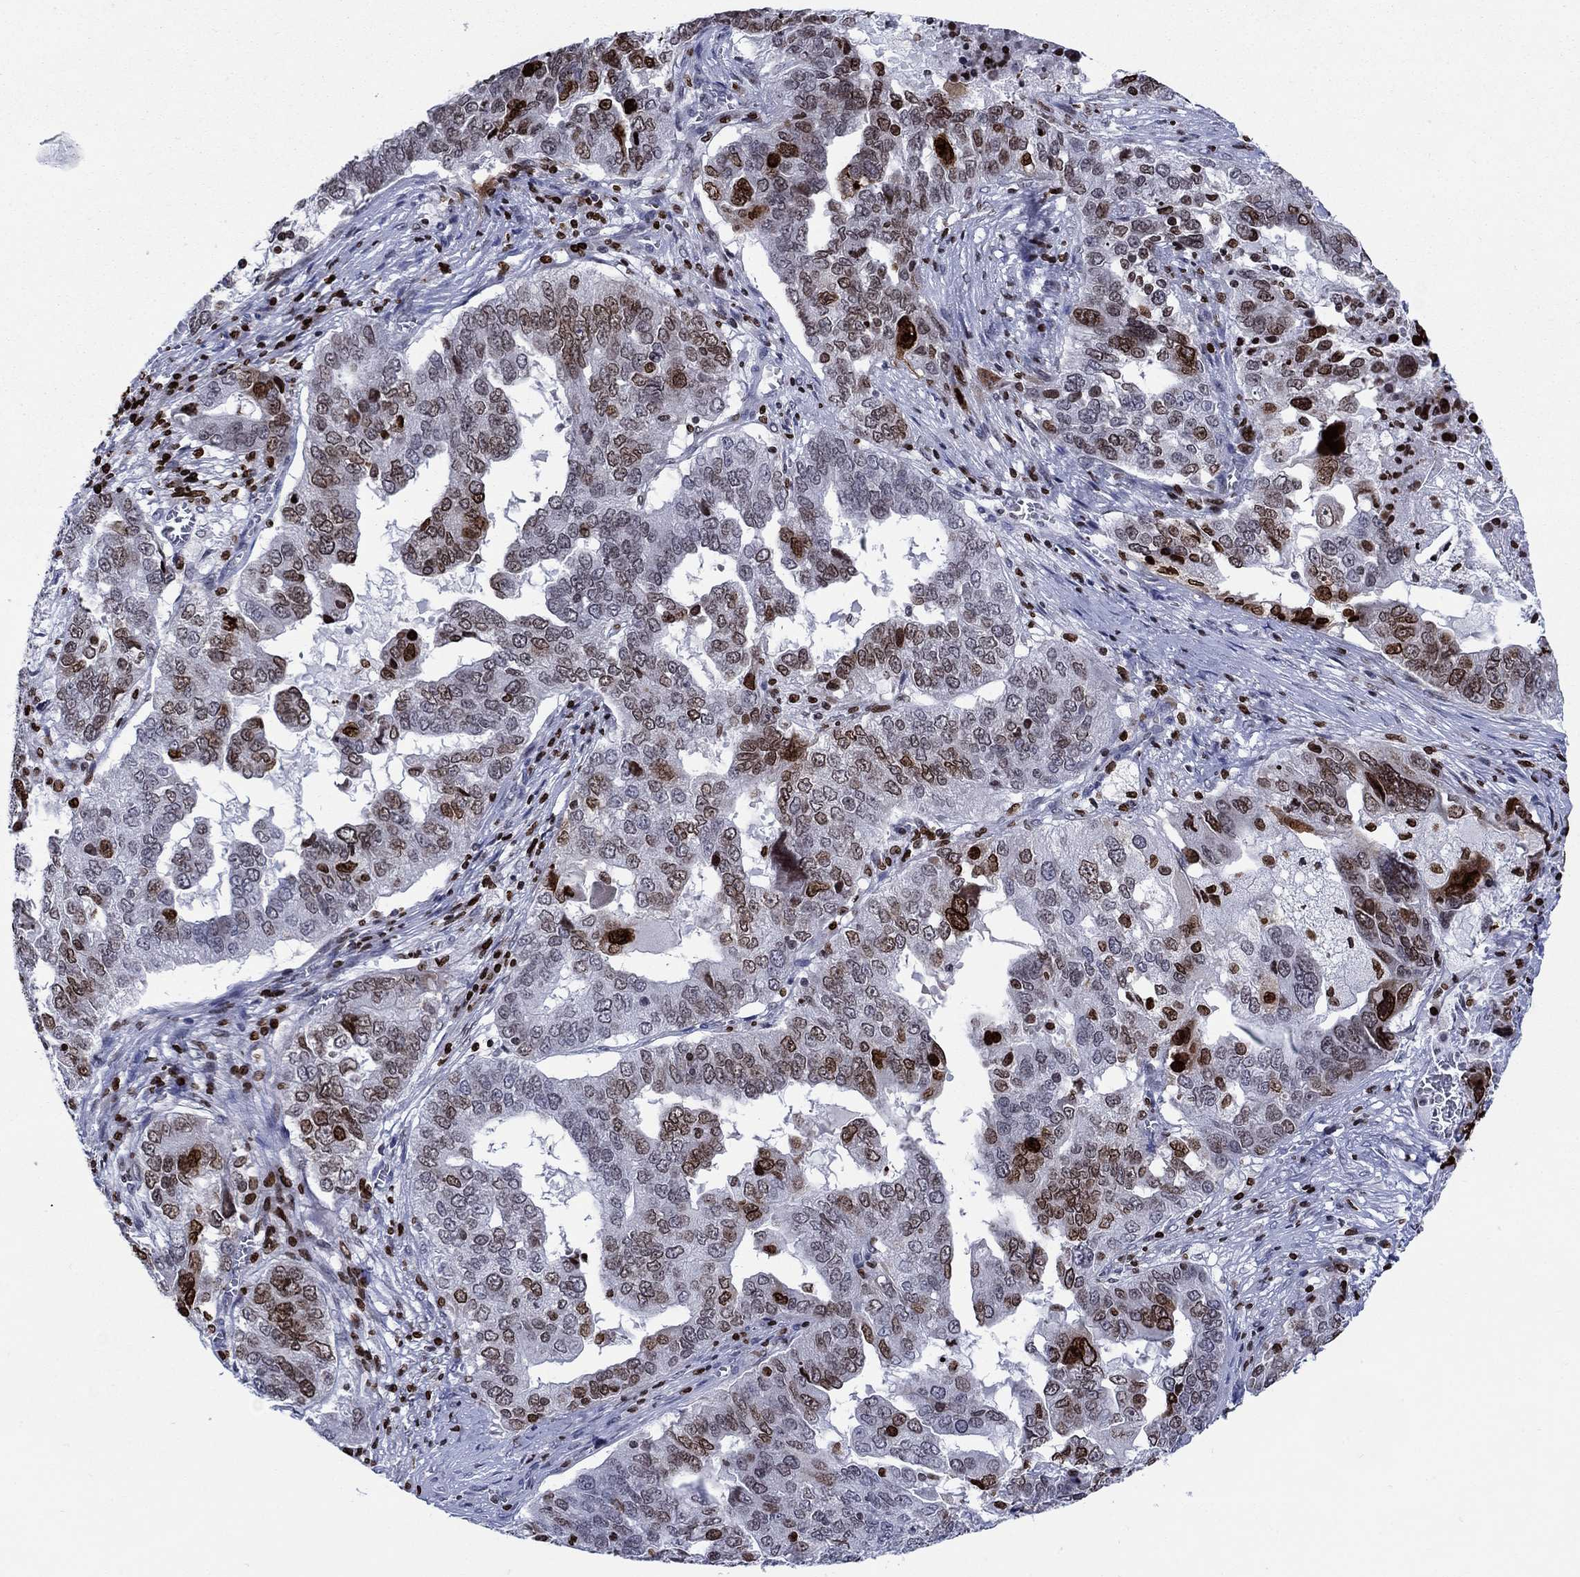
{"staining": {"intensity": "strong", "quantity": "<25%", "location": "nuclear"}, "tissue": "ovarian cancer", "cell_type": "Tumor cells", "image_type": "cancer", "snomed": [{"axis": "morphology", "description": "Carcinoma, endometroid"}, {"axis": "topography", "description": "Soft tissue"}, {"axis": "topography", "description": "Ovary"}], "caption": "DAB immunohistochemical staining of ovarian endometroid carcinoma demonstrates strong nuclear protein positivity in approximately <25% of tumor cells.", "gene": "HMGA1", "patient": {"sex": "female", "age": 52}}